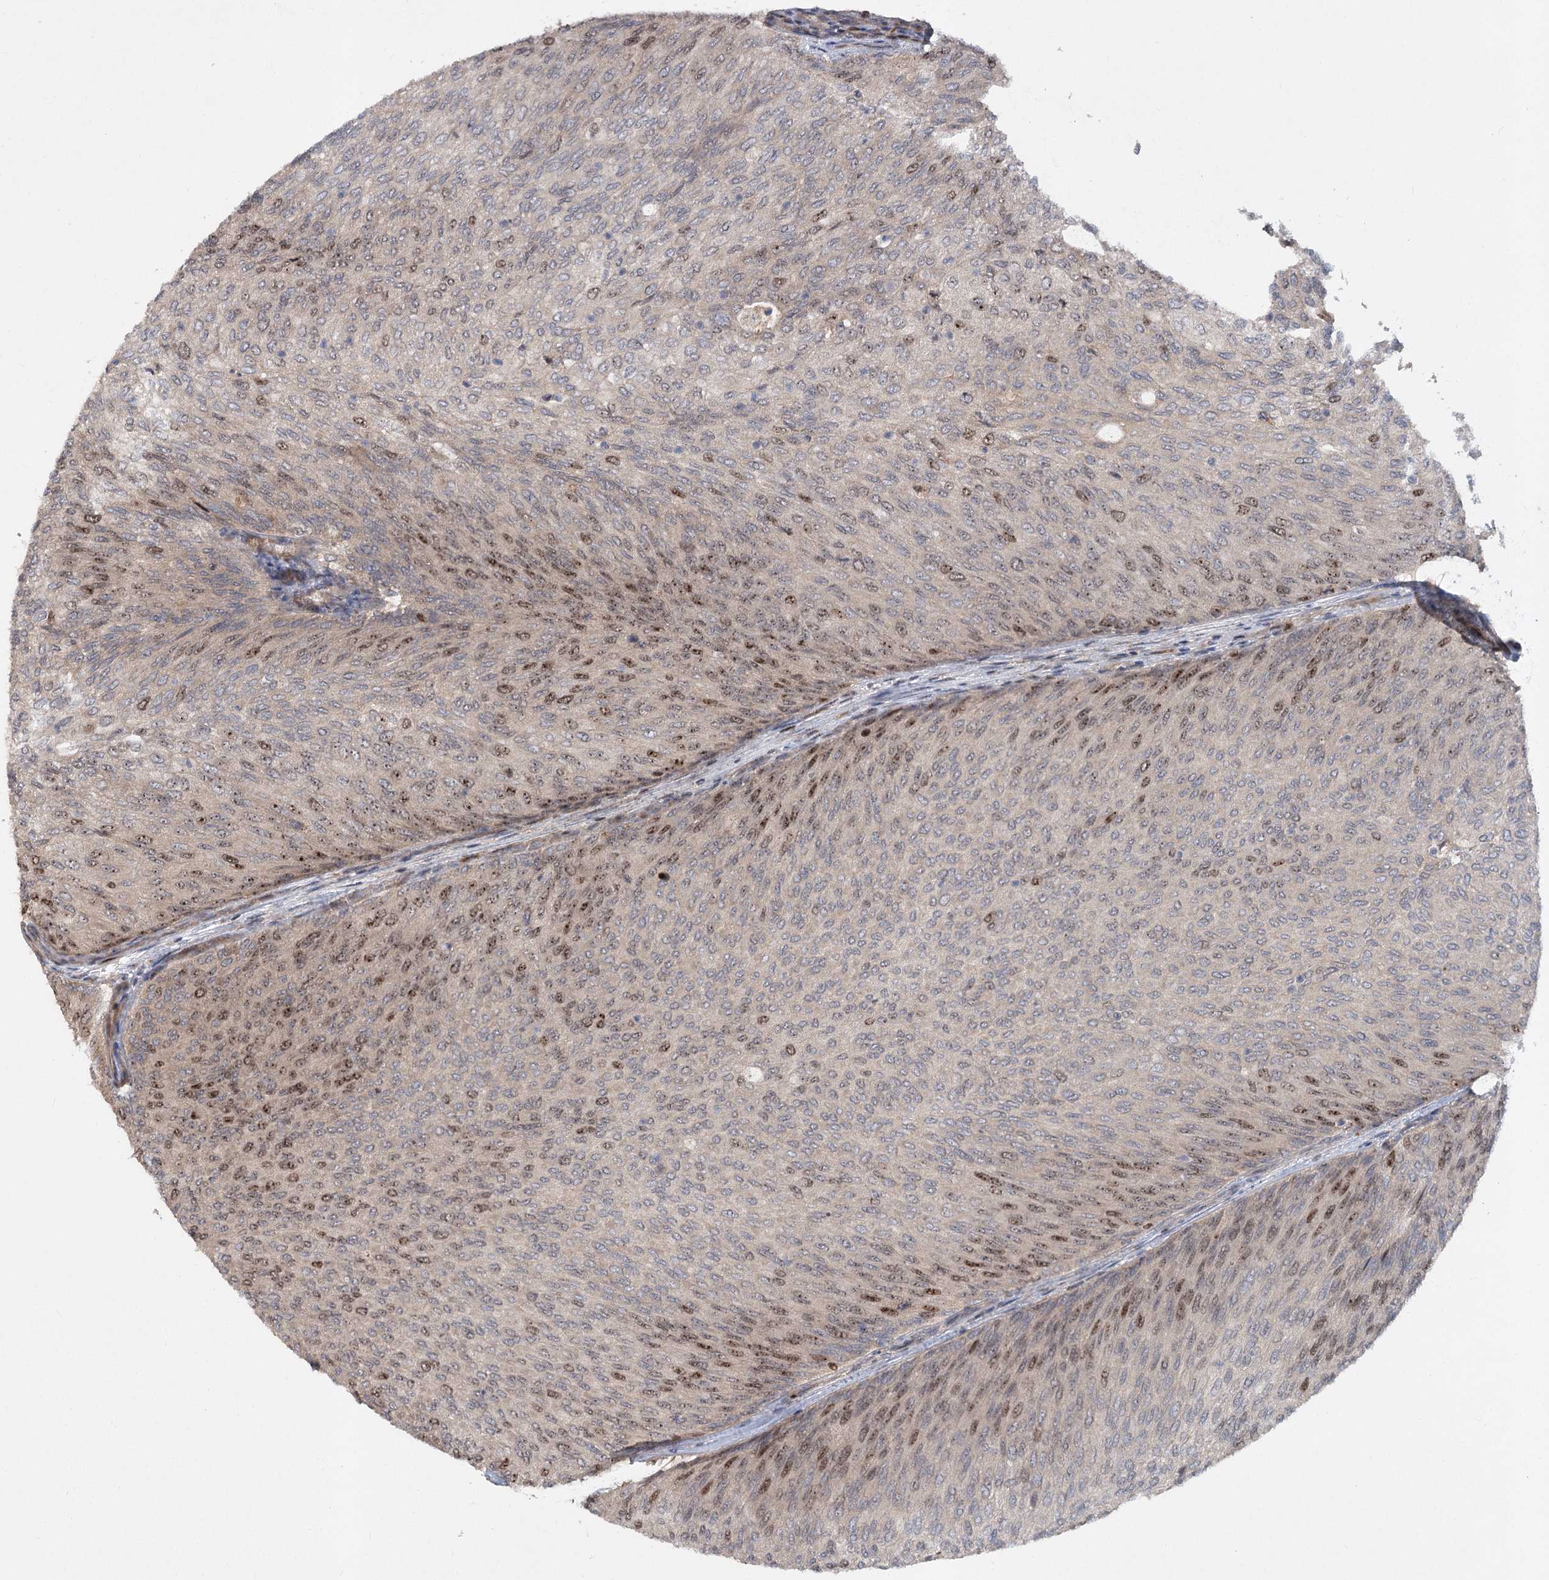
{"staining": {"intensity": "moderate", "quantity": "25%-75%", "location": "nuclear"}, "tissue": "urothelial cancer", "cell_type": "Tumor cells", "image_type": "cancer", "snomed": [{"axis": "morphology", "description": "Urothelial carcinoma, Low grade"}, {"axis": "topography", "description": "Urinary bladder"}], "caption": "Immunohistochemical staining of human urothelial carcinoma (low-grade) reveals moderate nuclear protein positivity in approximately 25%-75% of tumor cells.", "gene": "PIK3C2A", "patient": {"sex": "female", "age": 79}}